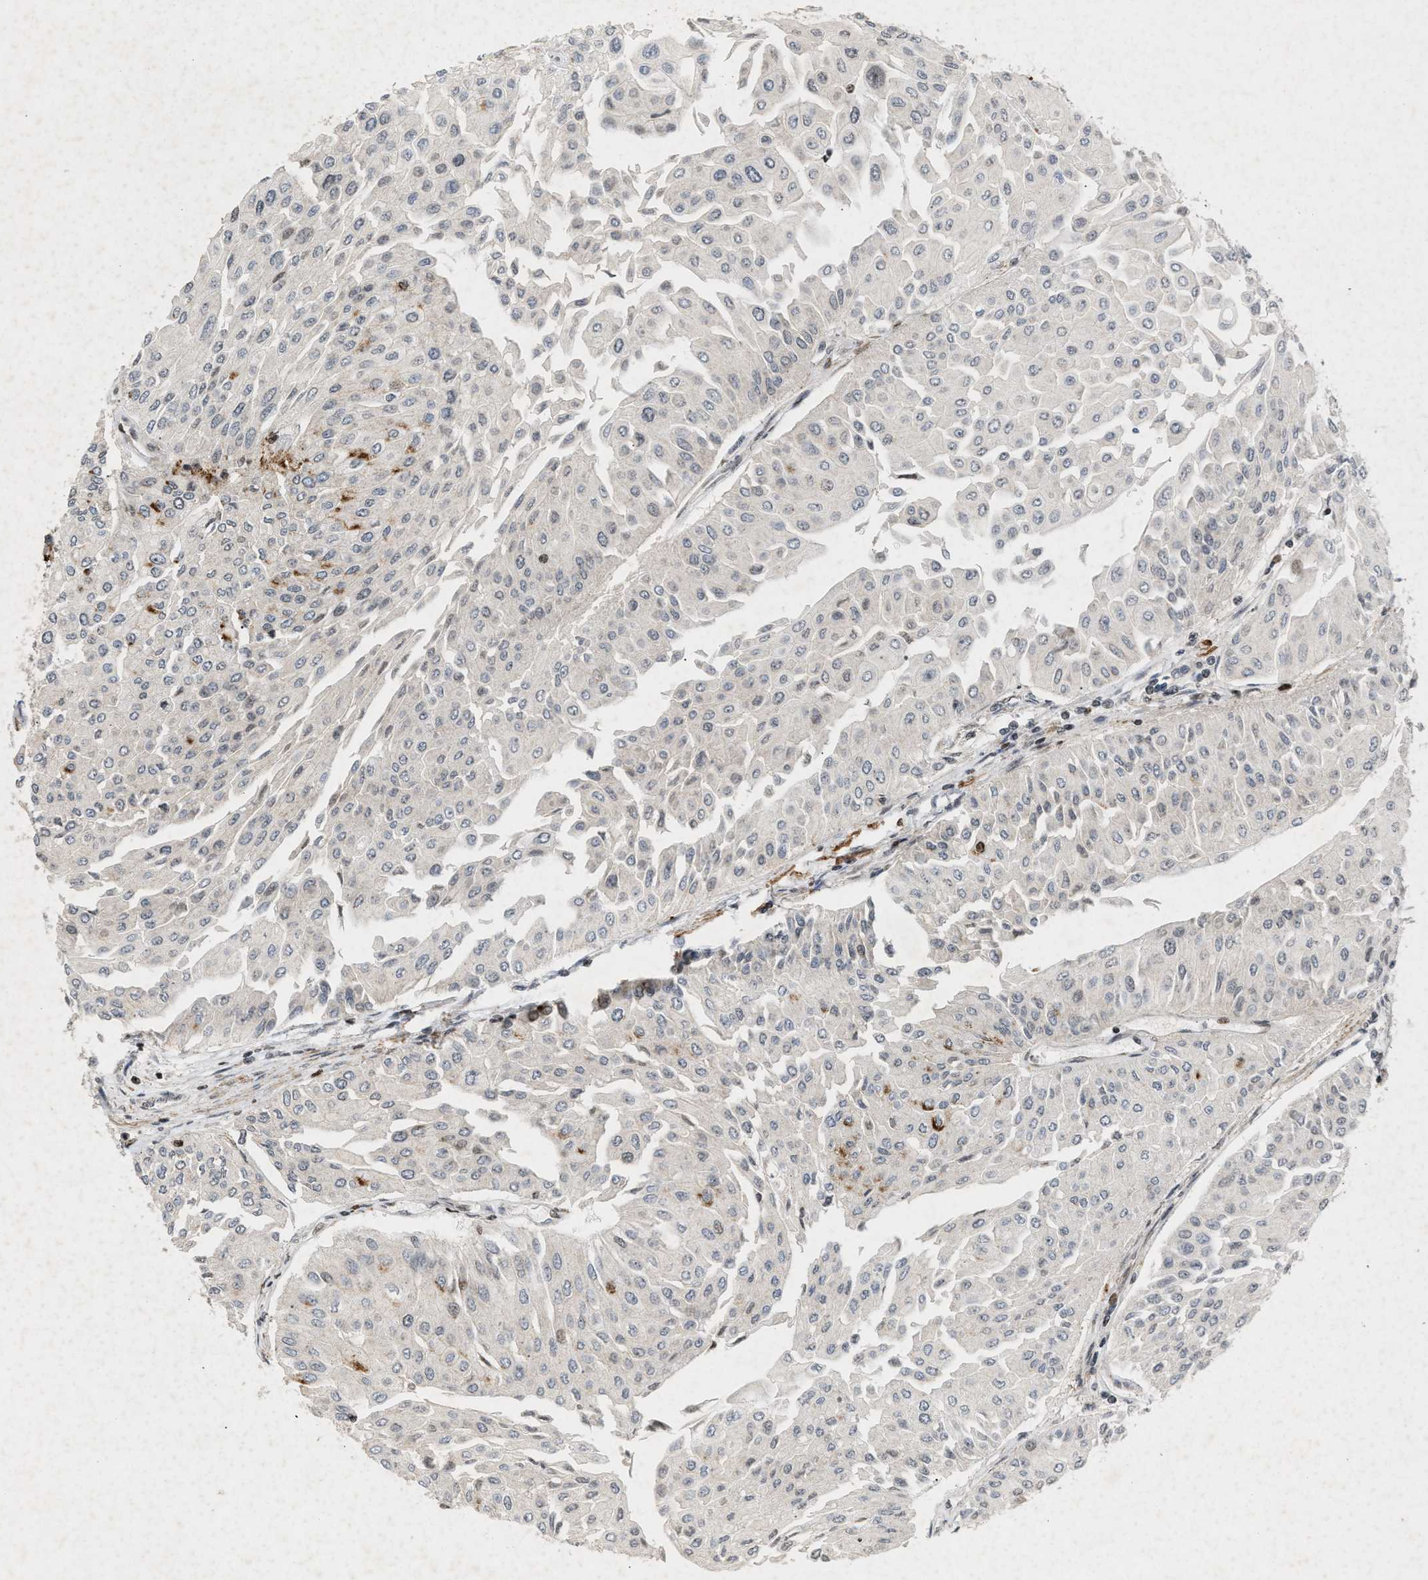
{"staining": {"intensity": "strong", "quantity": "25%-75%", "location": "cytoplasmic/membranous"}, "tissue": "urothelial cancer", "cell_type": "Tumor cells", "image_type": "cancer", "snomed": [{"axis": "morphology", "description": "Urothelial carcinoma, Low grade"}, {"axis": "topography", "description": "Urinary bladder"}], "caption": "Tumor cells display high levels of strong cytoplasmic/membranous expression in about 25%-75% of cells in urothelial cancer.", "gene": "ZPR1", "patient": {"sex": "male", "age": 67}}